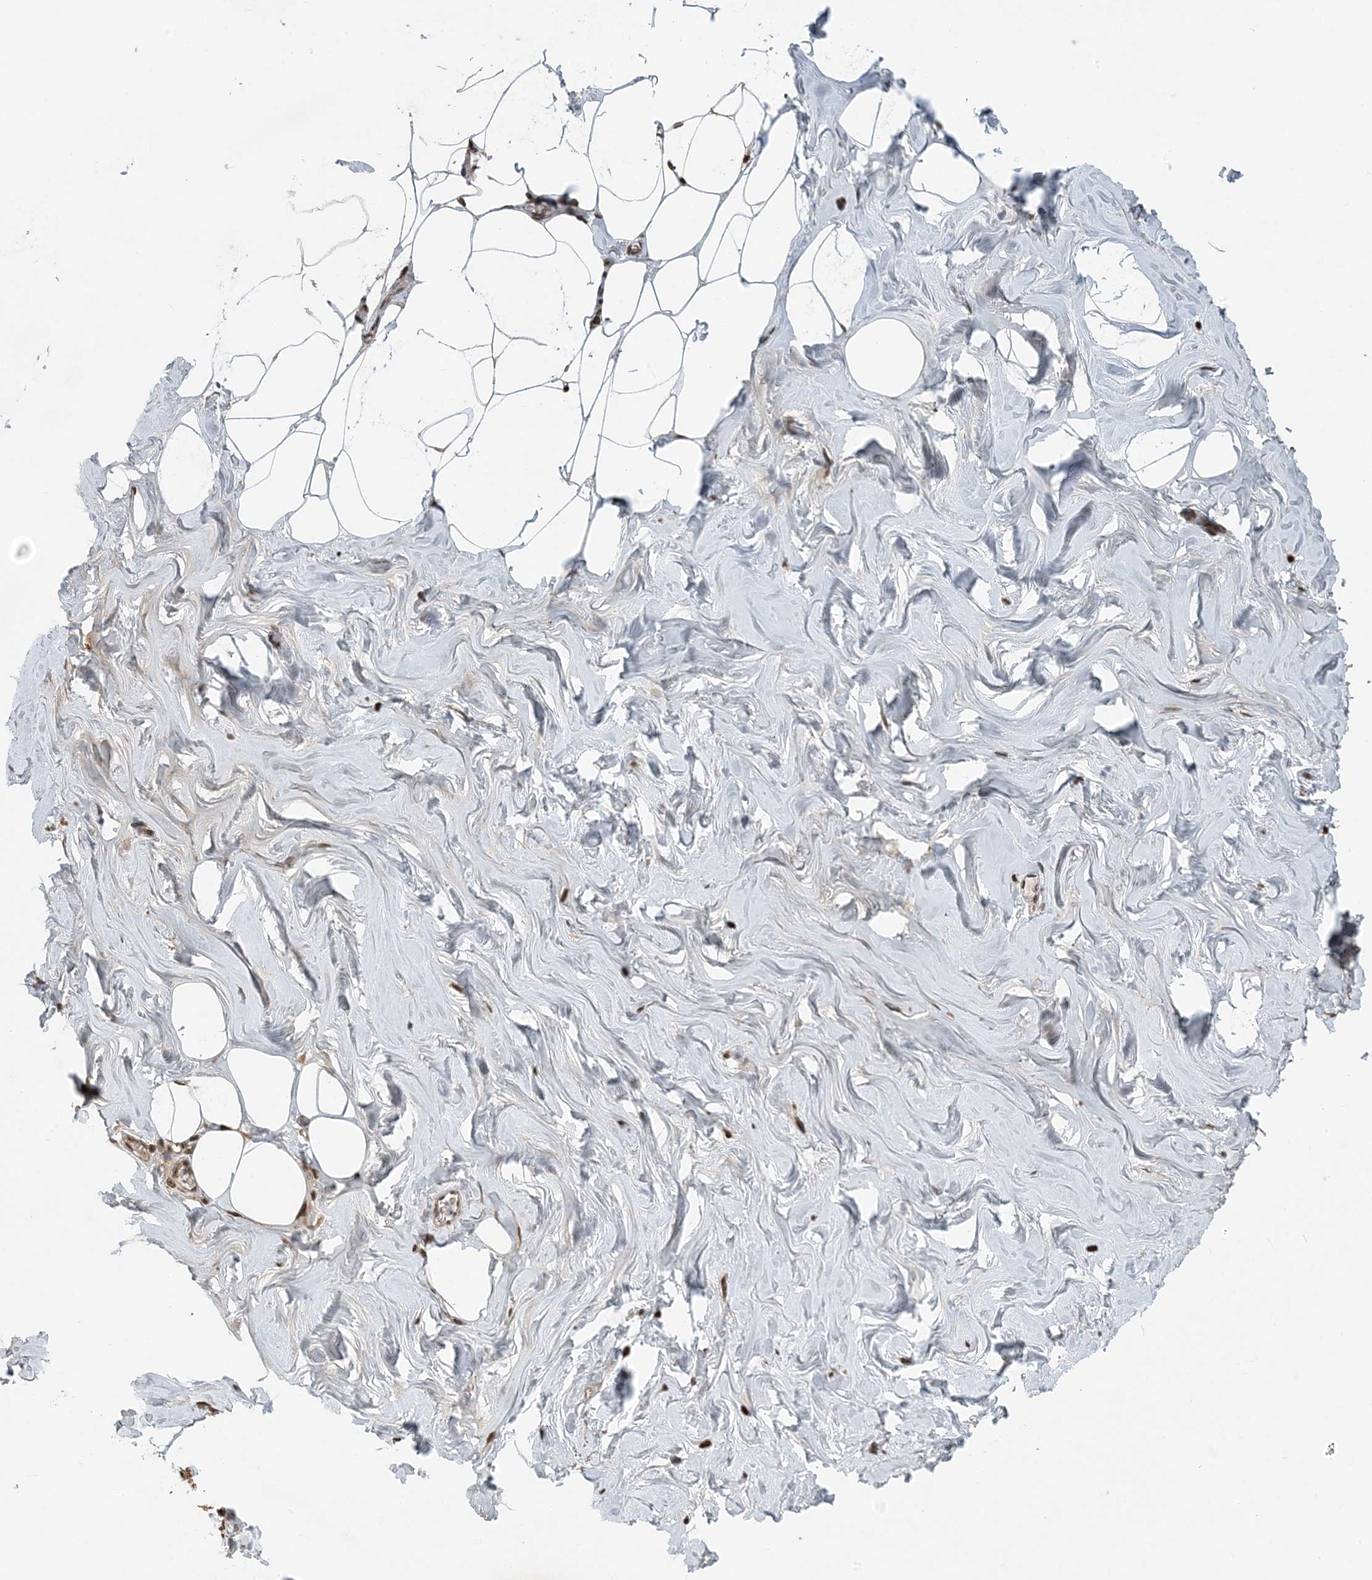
{"staining": {"intensity": "moderate", "quantity": ">75%", "location": "cytoplasmic/membranous,nuclear"}, "tissue": "adipose tissue", "cell_type": "Adipocytes", "image_type": "normal", "snomed": [{"axis": "morphology", "description": "Normal tissue, NOS"}, {"axis": "morphology", "description": "Fibrosis, NOS"}, {"axis": "topography", "description": "Breast"}, {"axis": "topography", "description": "Adipose tissue"}], "caption": "Moderate cytoplasmic/membranous,nuclear positivity for a protein is appreciated in approximately >75% of adipocytes of benign adipose tissue using IHC.", "gene": "ZFAND2B", "patient": {"sex": "female", "age": 39}}